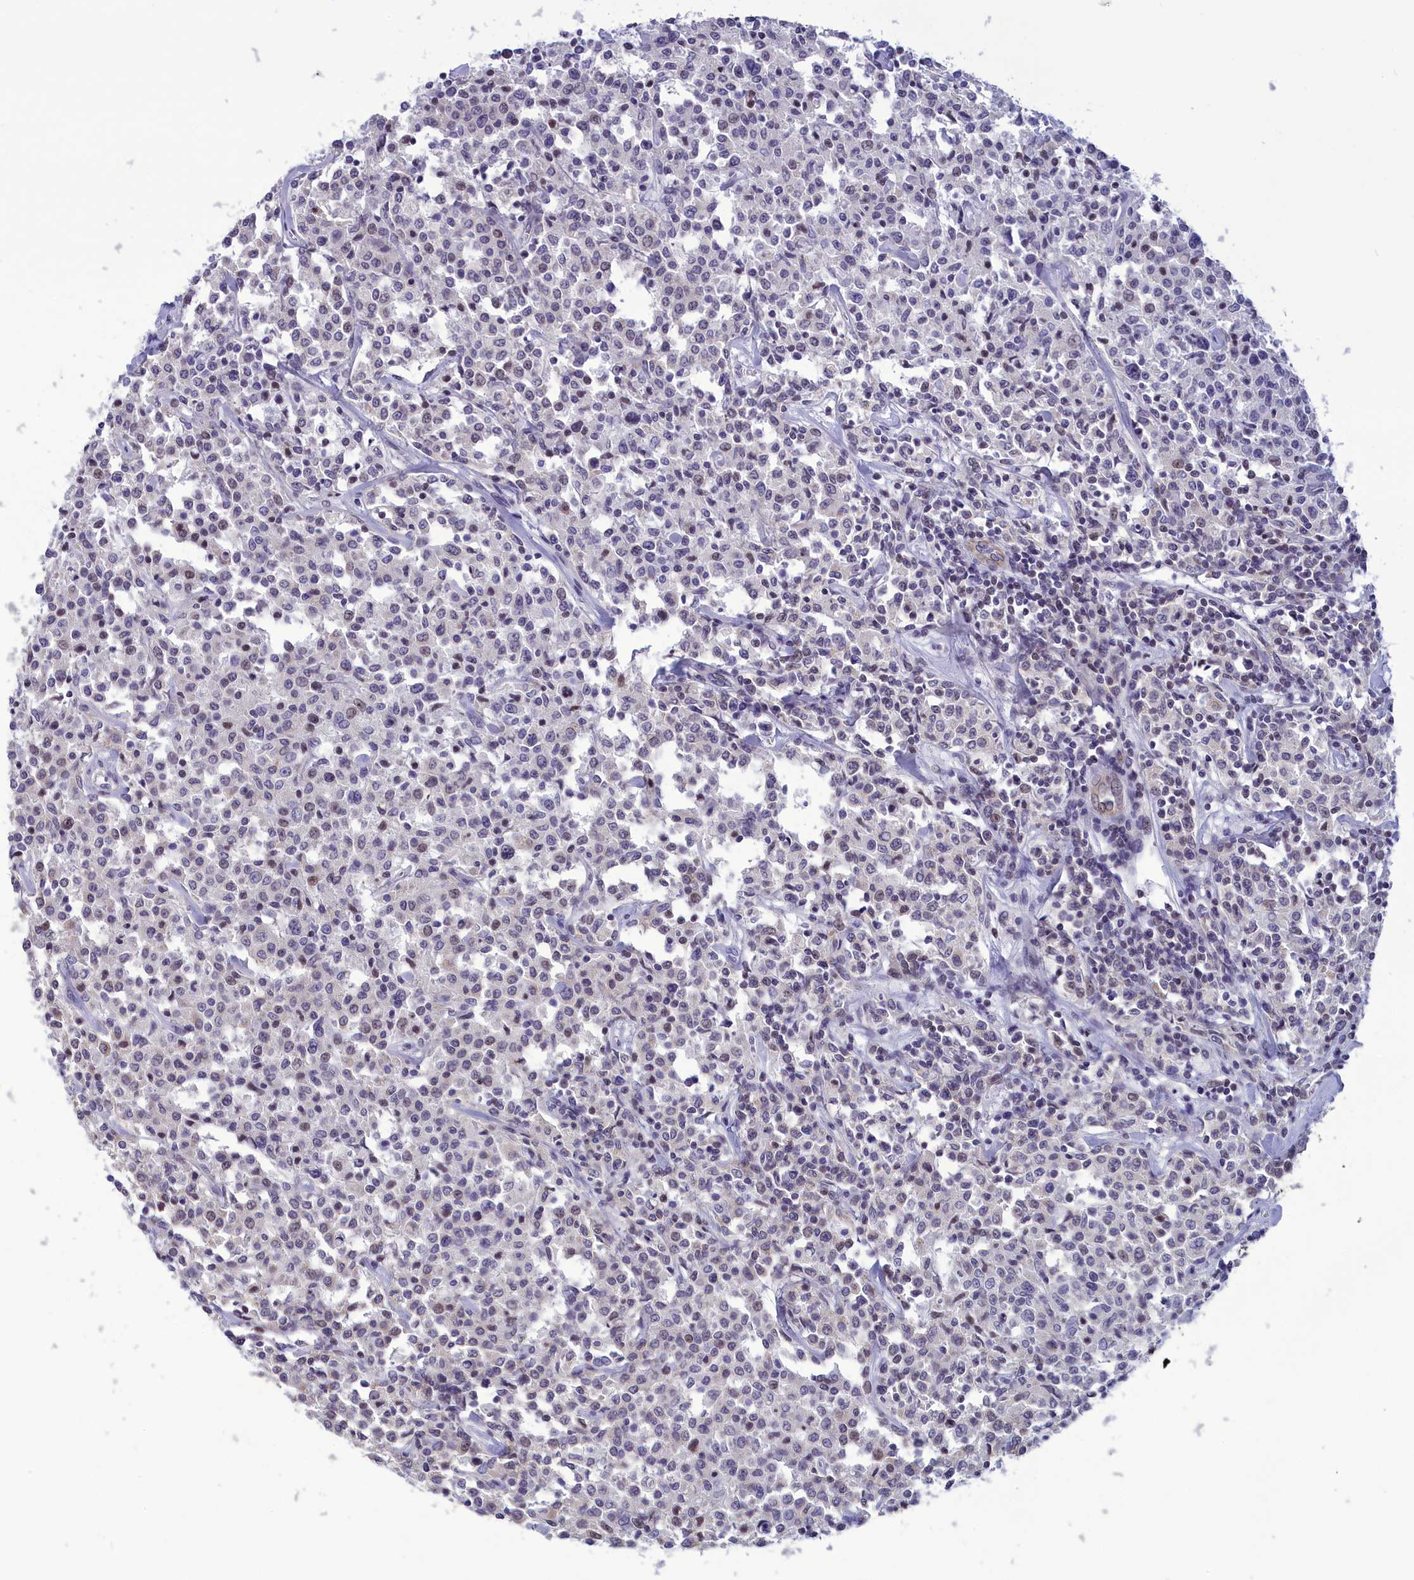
{"staining": {"intensity": "negative", "quantity": "none", "location": "none"}, "tissue": "lymphoma", "cell_type": "Tumor cells", "image_type": "cancer", "snomed": [{"axis": "morphology", "description": "Malignant lymphoma, non-Hodgkin's type, Low grade"}, {"axis": "topography", "description": "Small intestine"}], "caption": "Tumor cells are negative for brown protein staining in lymphoma.", "gene": "CORO2A", "patient": {"sex": "female", "age": 59}}